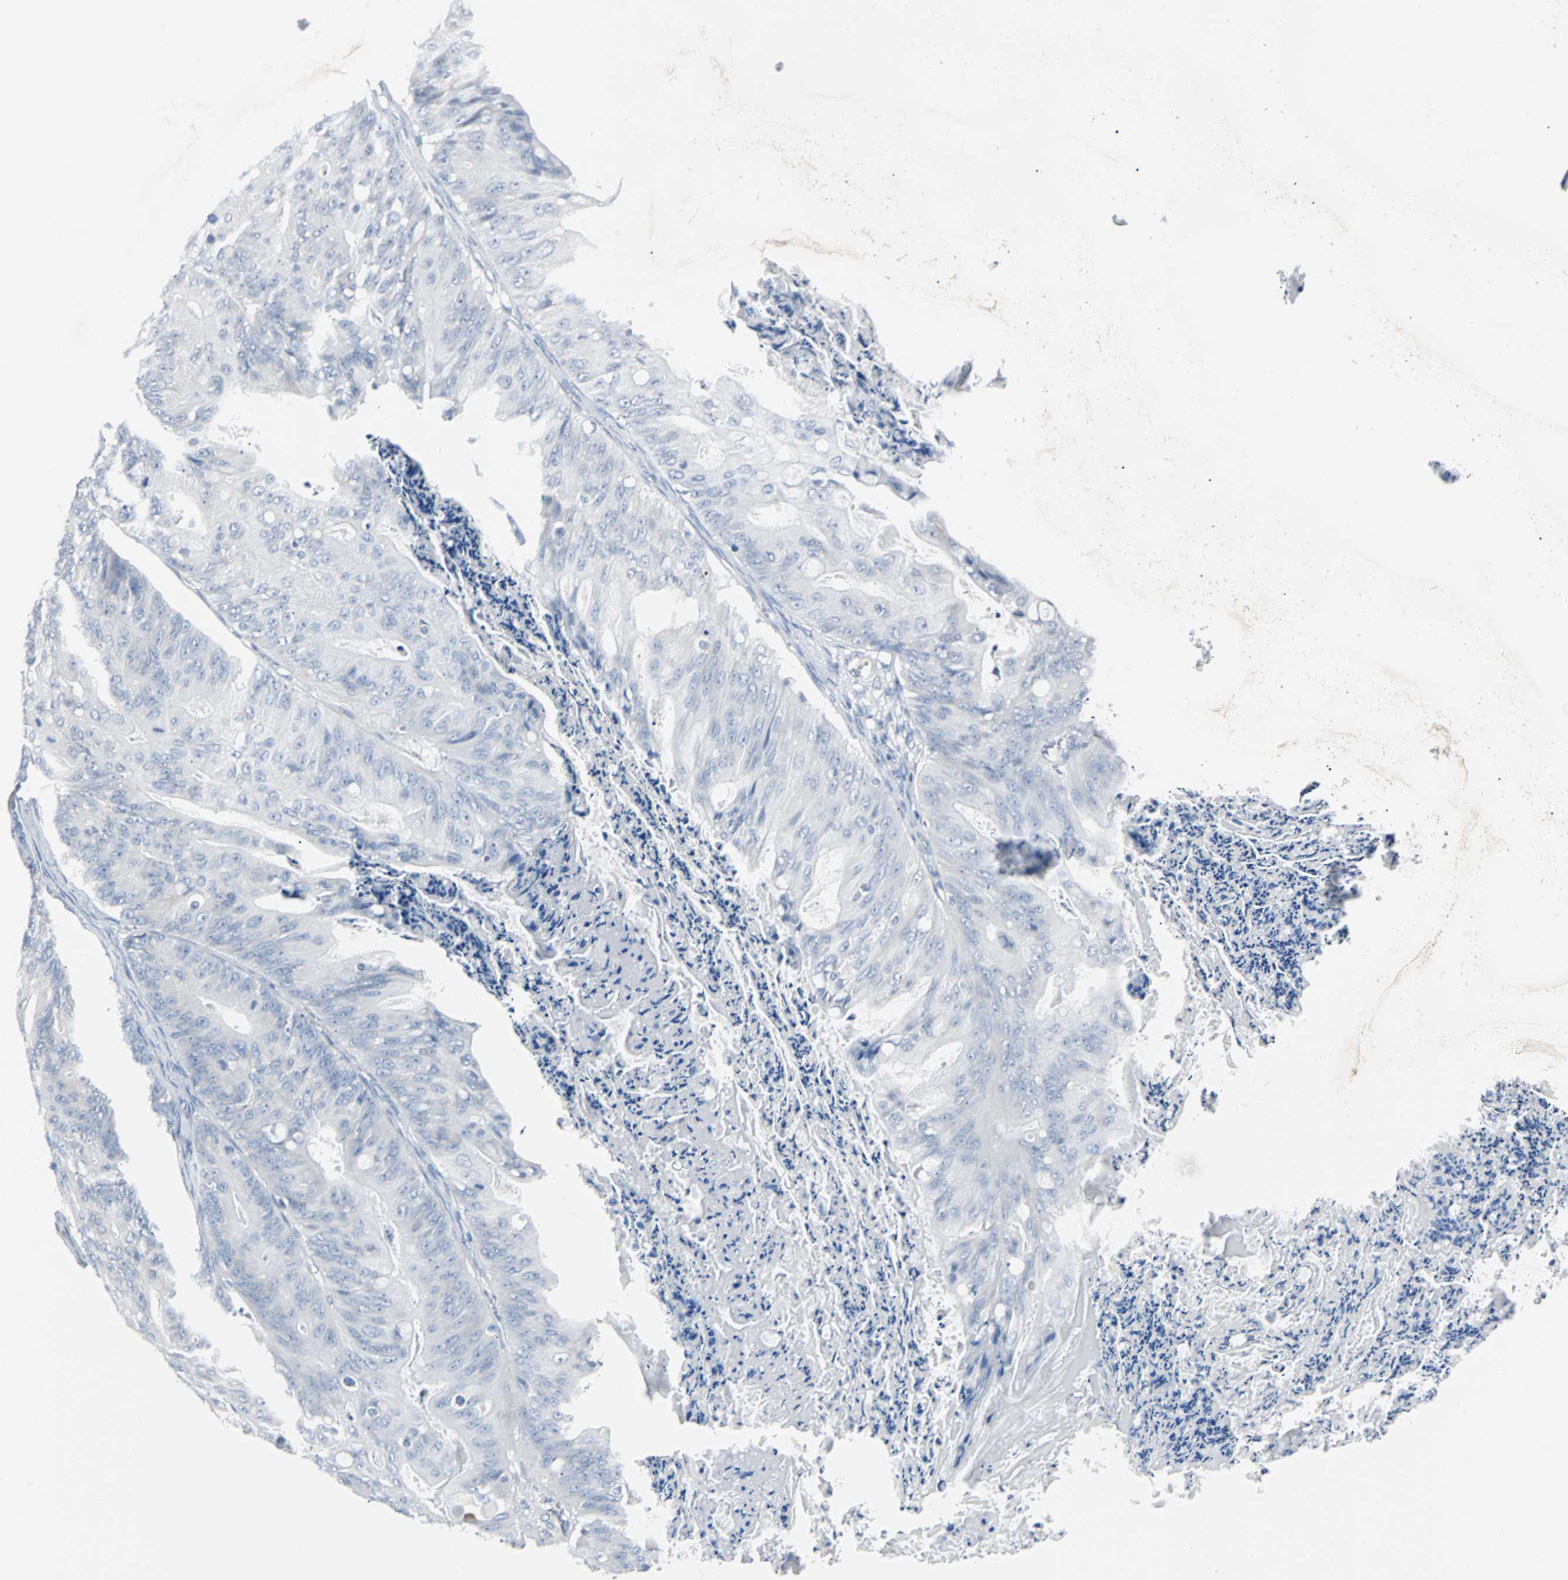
{"staining": {"intensity": "negative", "quantity": "none", "location": "none"}, "tissue": "ovarian cancer", "cell_type": "Tumor cells", "image_type": "cancer", "snomed": [{"axis": "morphology", "description": "Cystadenocarcinoma, mucinous, NOS"}, {"axis": "topography", "description": "Ovary"}], "caption": "A histopathology image of human ovarian cancer (mucinous cystadenocarcinoma) is negative for staining in tumor cells.", "gene": "RASA1", "patient": {"sex": "female", "age": 36}}